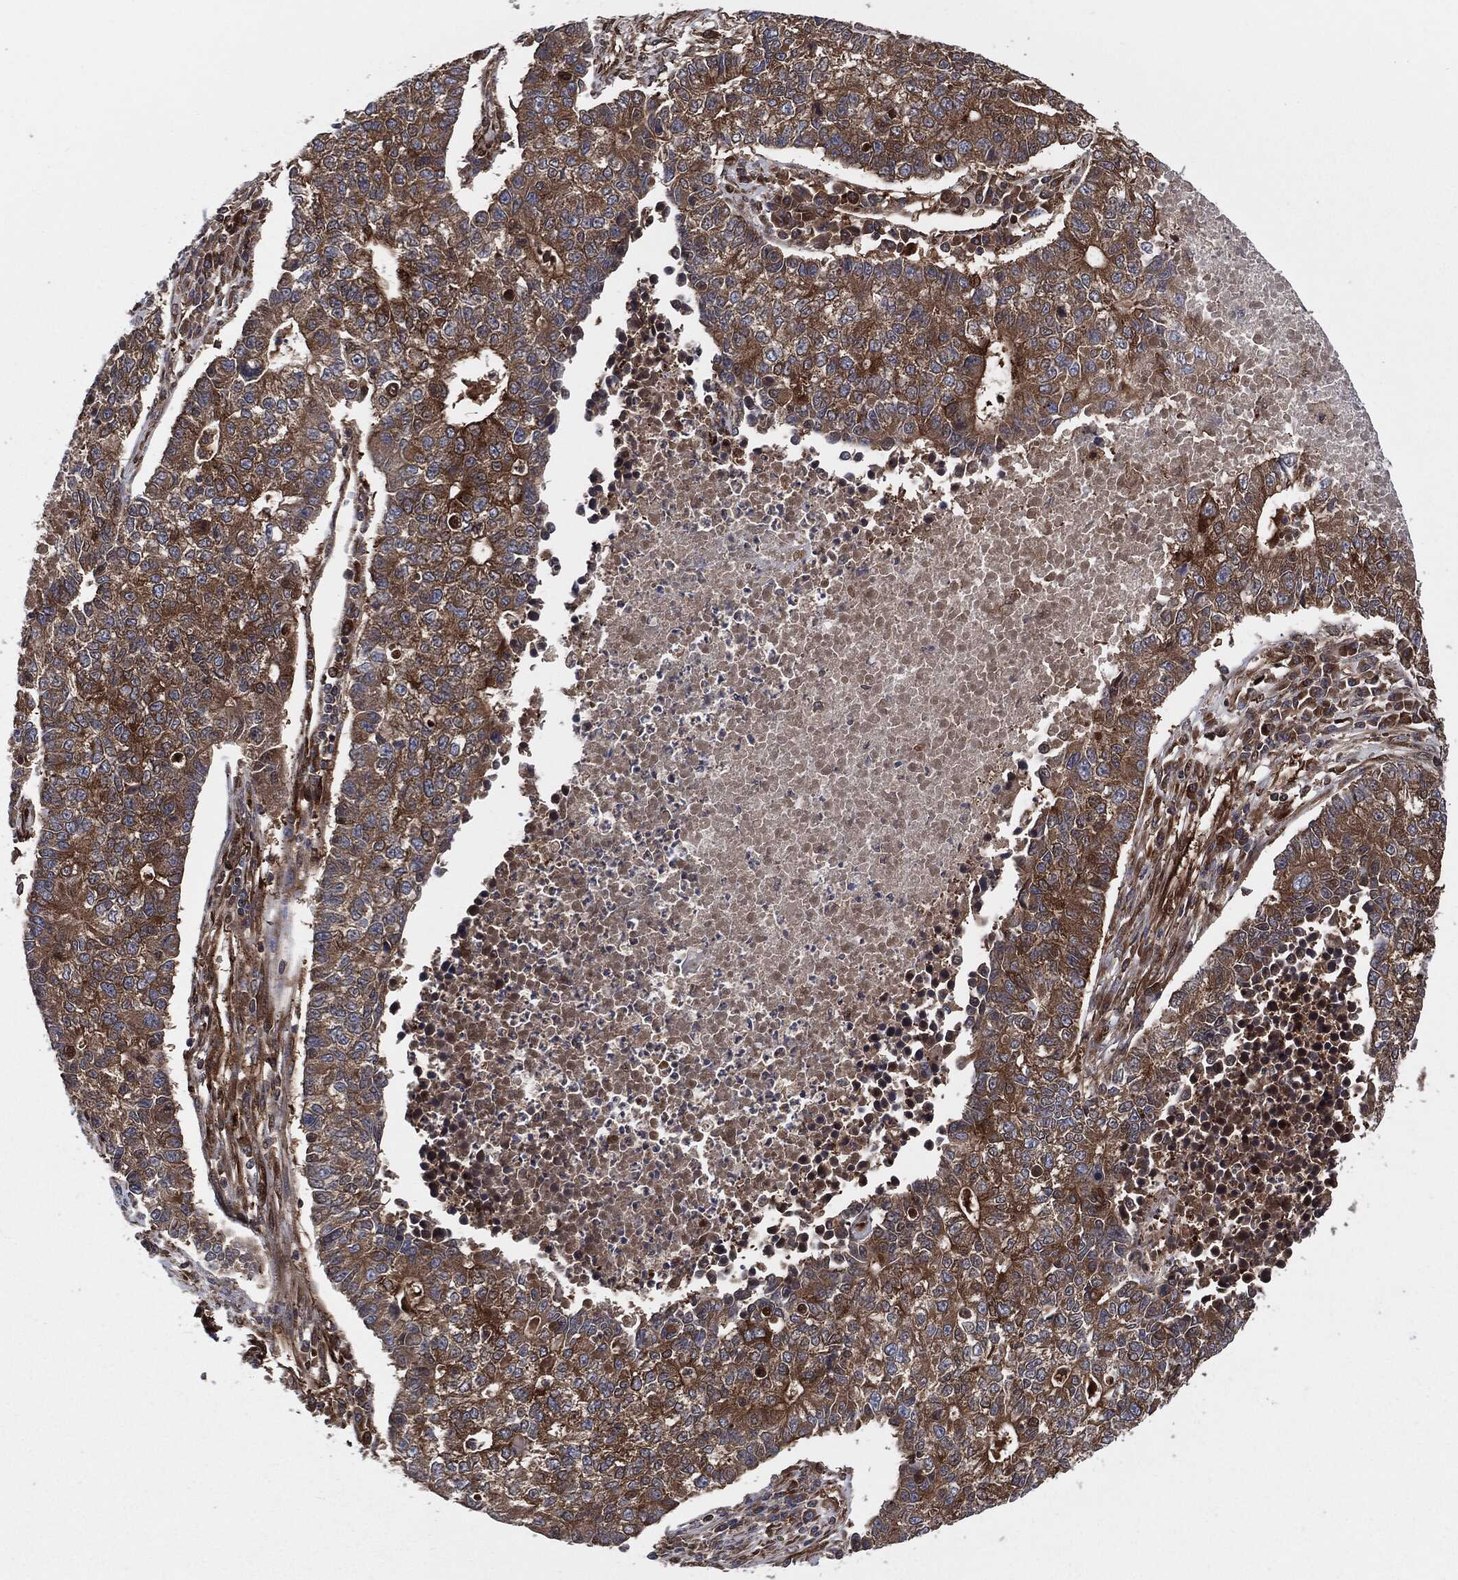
{"staining": {"intensity": "moderate", "quantity": ">75%", "location": "cytoplasmic/membranous"}, "tissue": "lung cancer", "cell_type": "Tumor cells", "image_type": "cancer", "snomed": [{"axis": "morphology", "description": "Adenocarcinoma, NOS"}, {"axis": "topography", "description": "Lung"}], "caption": "Protein positivity by IHC shows moderate cytoplasmic/membranous expression in about >75% of tumor cells in lung adenocarcinoma.", "gene": "XPNPEP1", "patient": {"sex": "male", "age": 57}}